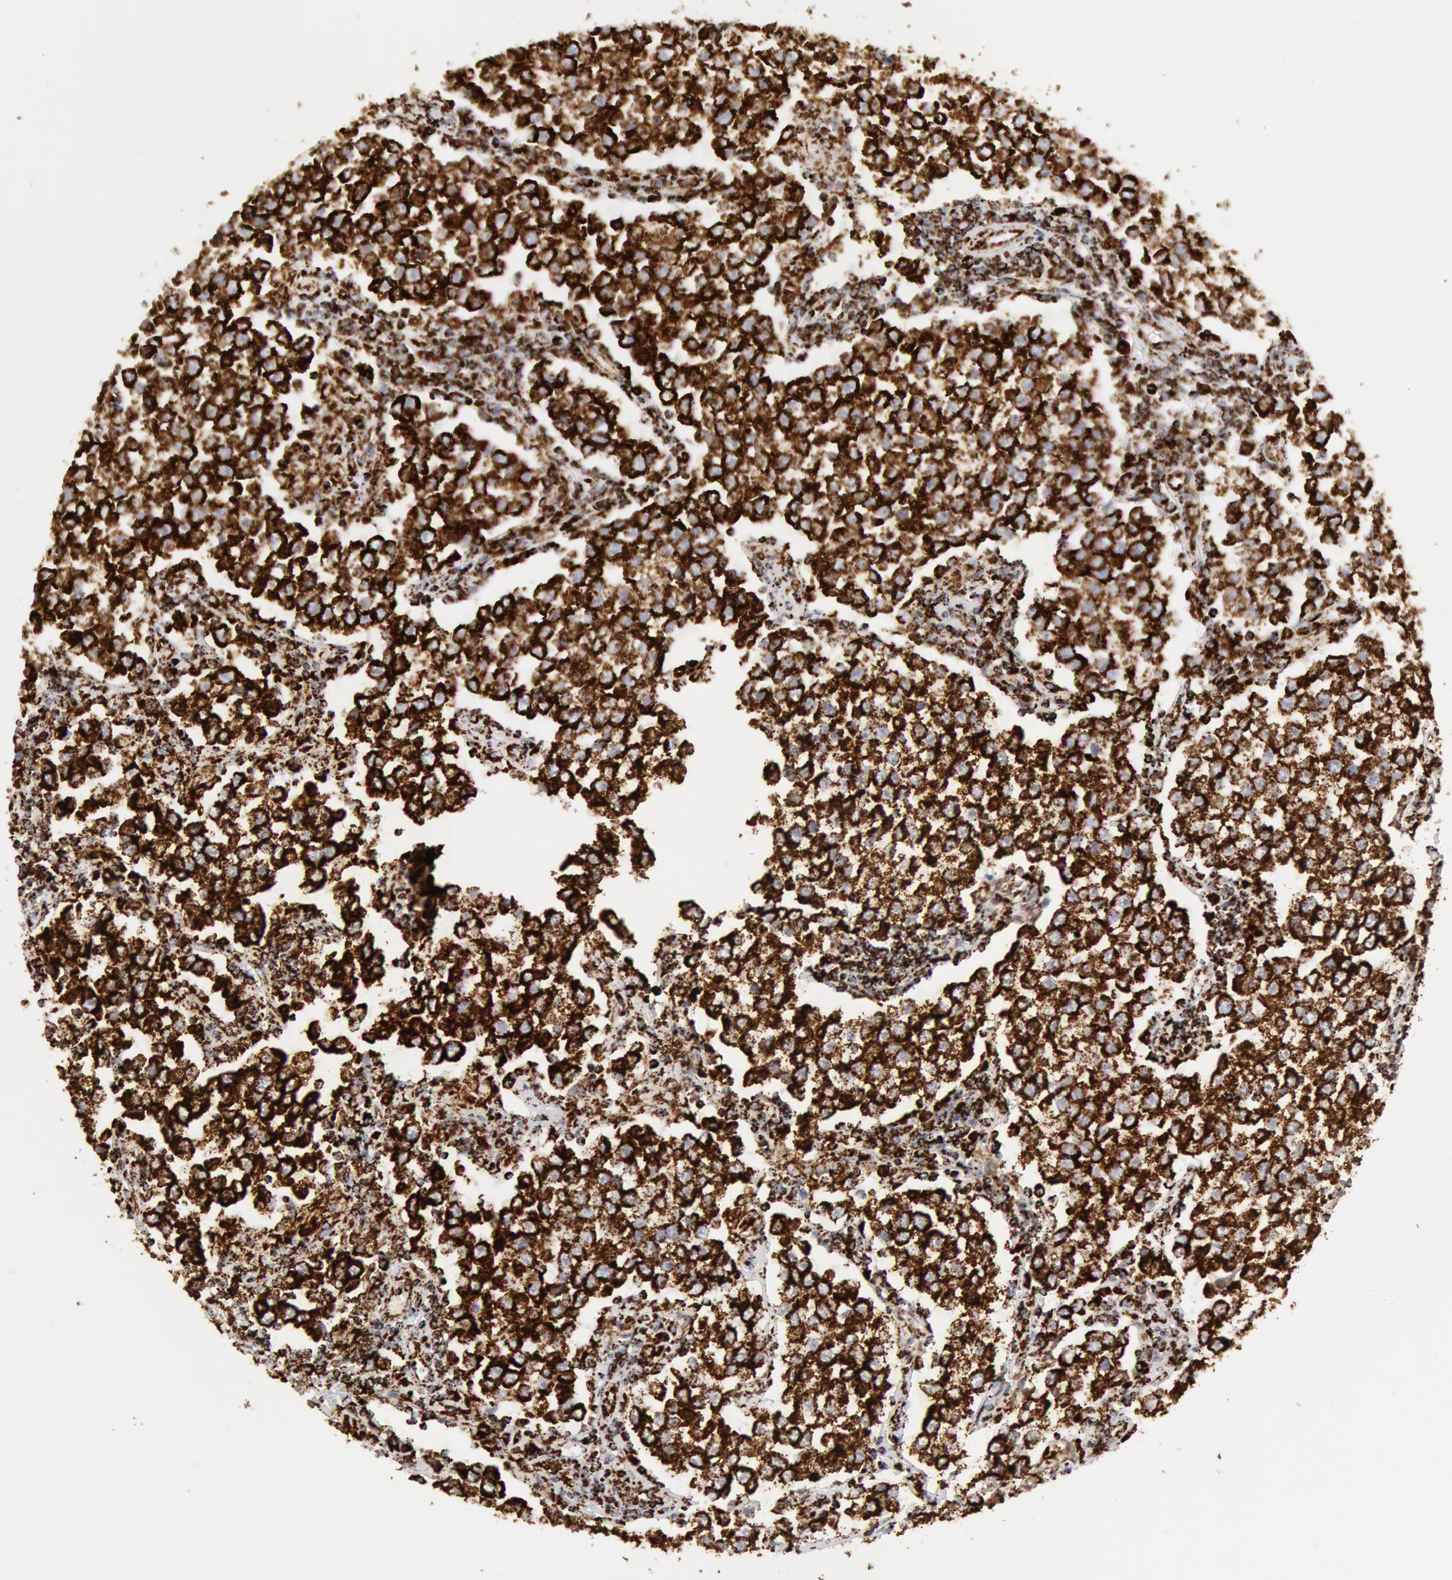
{"staining": {"intensity": "strong", "quantity": ">75%", "location": "cytoplasmic/membranous"}, "tissue": "testis cancer", "cell_type": "Tumor cells", "image_type": "cancer", "snomed": [{"axis": "morphology", "description": "Seminoma, NOS"}, {"axis": "topography", "description": "Testis"}], "caption": "Testis cancer (seminoma) stained for a protein demonstrates strong cytoplasmic/membranous positivity in tumor cells. The staining was performed using DAB, with brown indicating positive protein expression. Nuclei are stained blue with hematoxylin.", "gene": "ATP5F1B", "patient": {"sex": "male", "age": 36}}